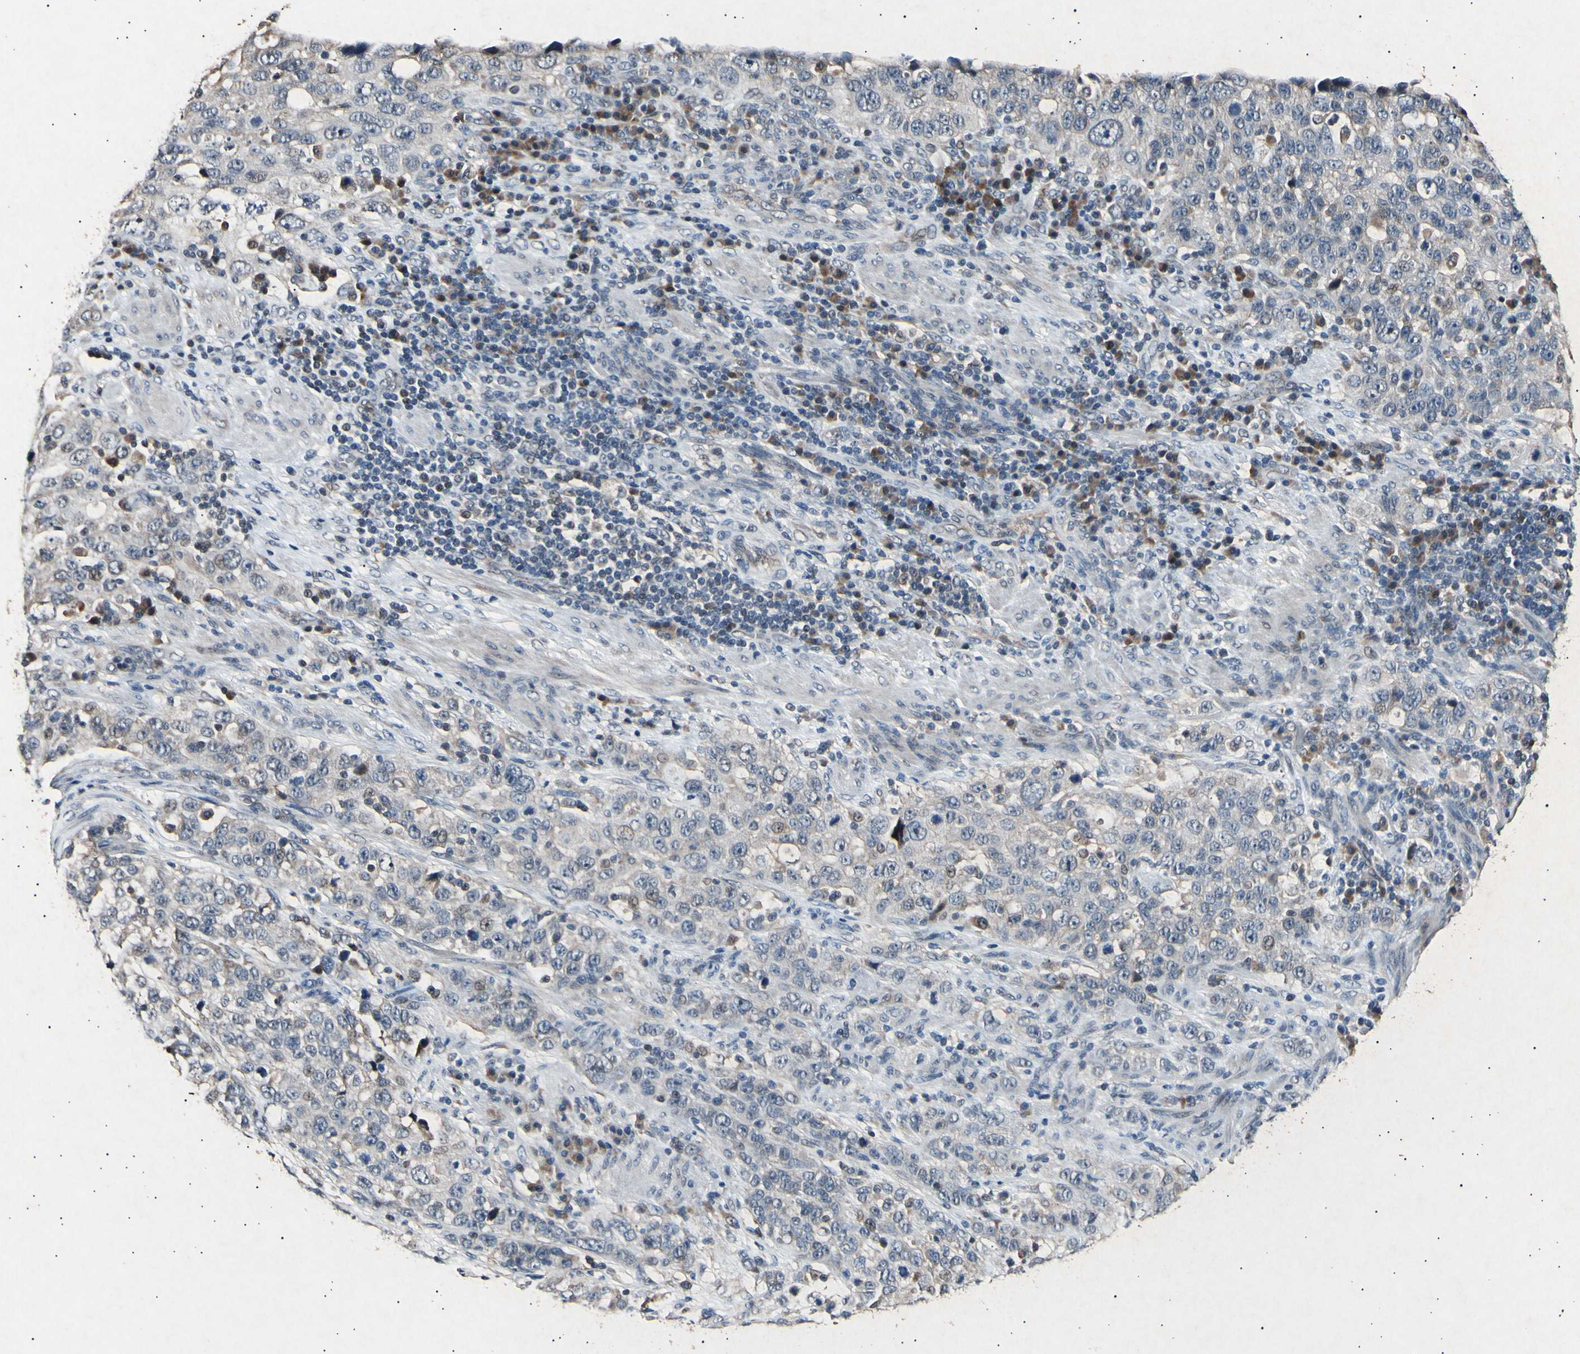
{"staining": {"intensity": "weak", "quantity": "<25%", "location": "cytoplasmic/membranous"}, "tissue": "stomach cancer", "cell_type": "Tumor cells", "image_type": "cancer", "snomed": [{"axis": "morphology", "description": "Normal tissue, NOS"}, {"axis": "morphology", "description": "Adenocarcinoma, NOS"}, {"axis": "topography", "description": "Stomach"}], "caption": "Stomach adenocarcinoma was stained to show a protein in brown. There is no significant expression in tumor cells.", "gene": "ADCY3", "patient": {"sex": "male", "age": 48}}